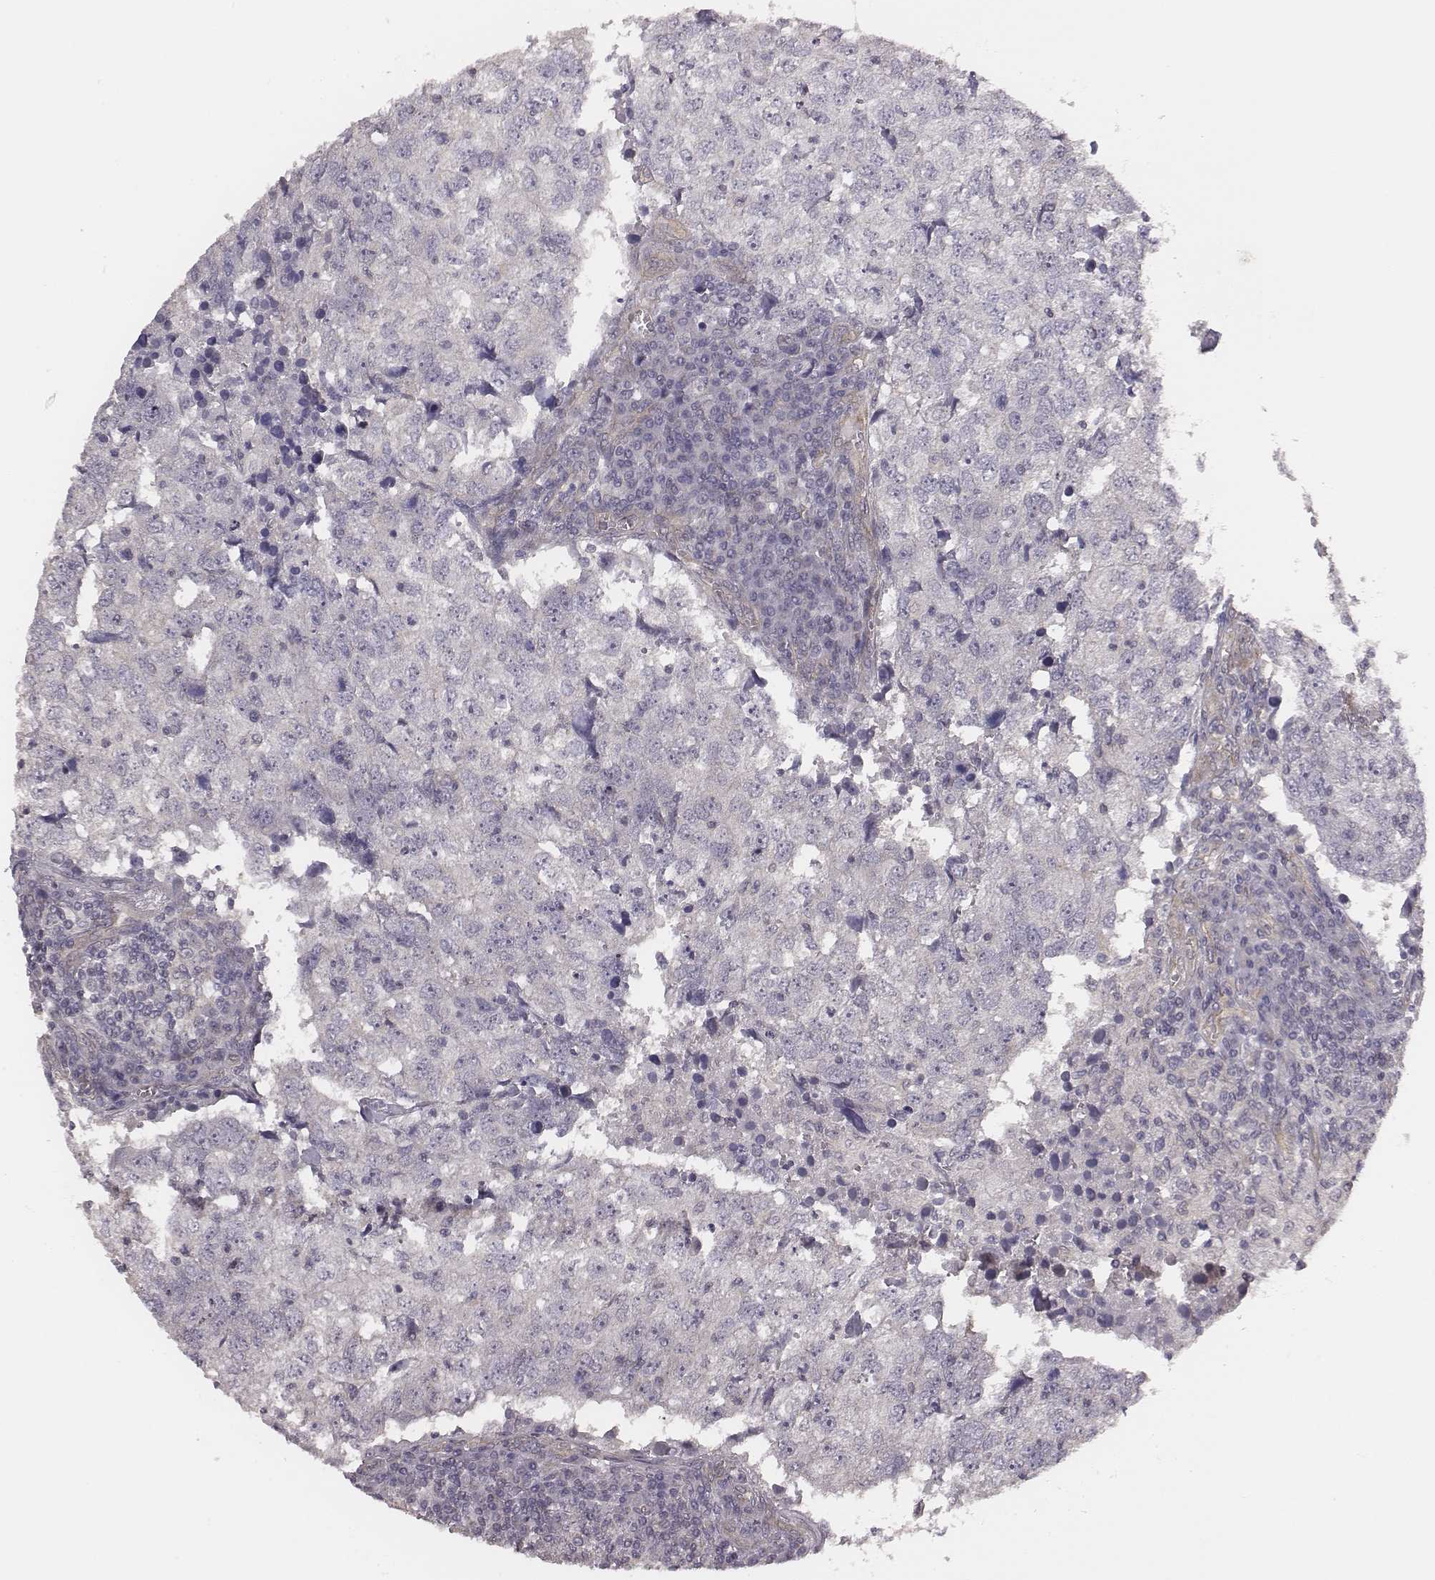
{"staining": {"intensity": "negative", "quantity": "none", "location": "none"}, "tissue": "breast cancer", "cell_type": "Tumor cells", "image_type": "cancer", "snomed": [{"axis": "morphology", "description": "Duct carcinoma"}, {"axis": "topography", "description": "Breast"}], "caption": "Immunohistochemistry of breast cancer (infiltrating ductal carcinoma) demonstrates no positivity in tumor cells.", "gene": "SCARF1", "patient": {"sex": "female", "age": 30}}